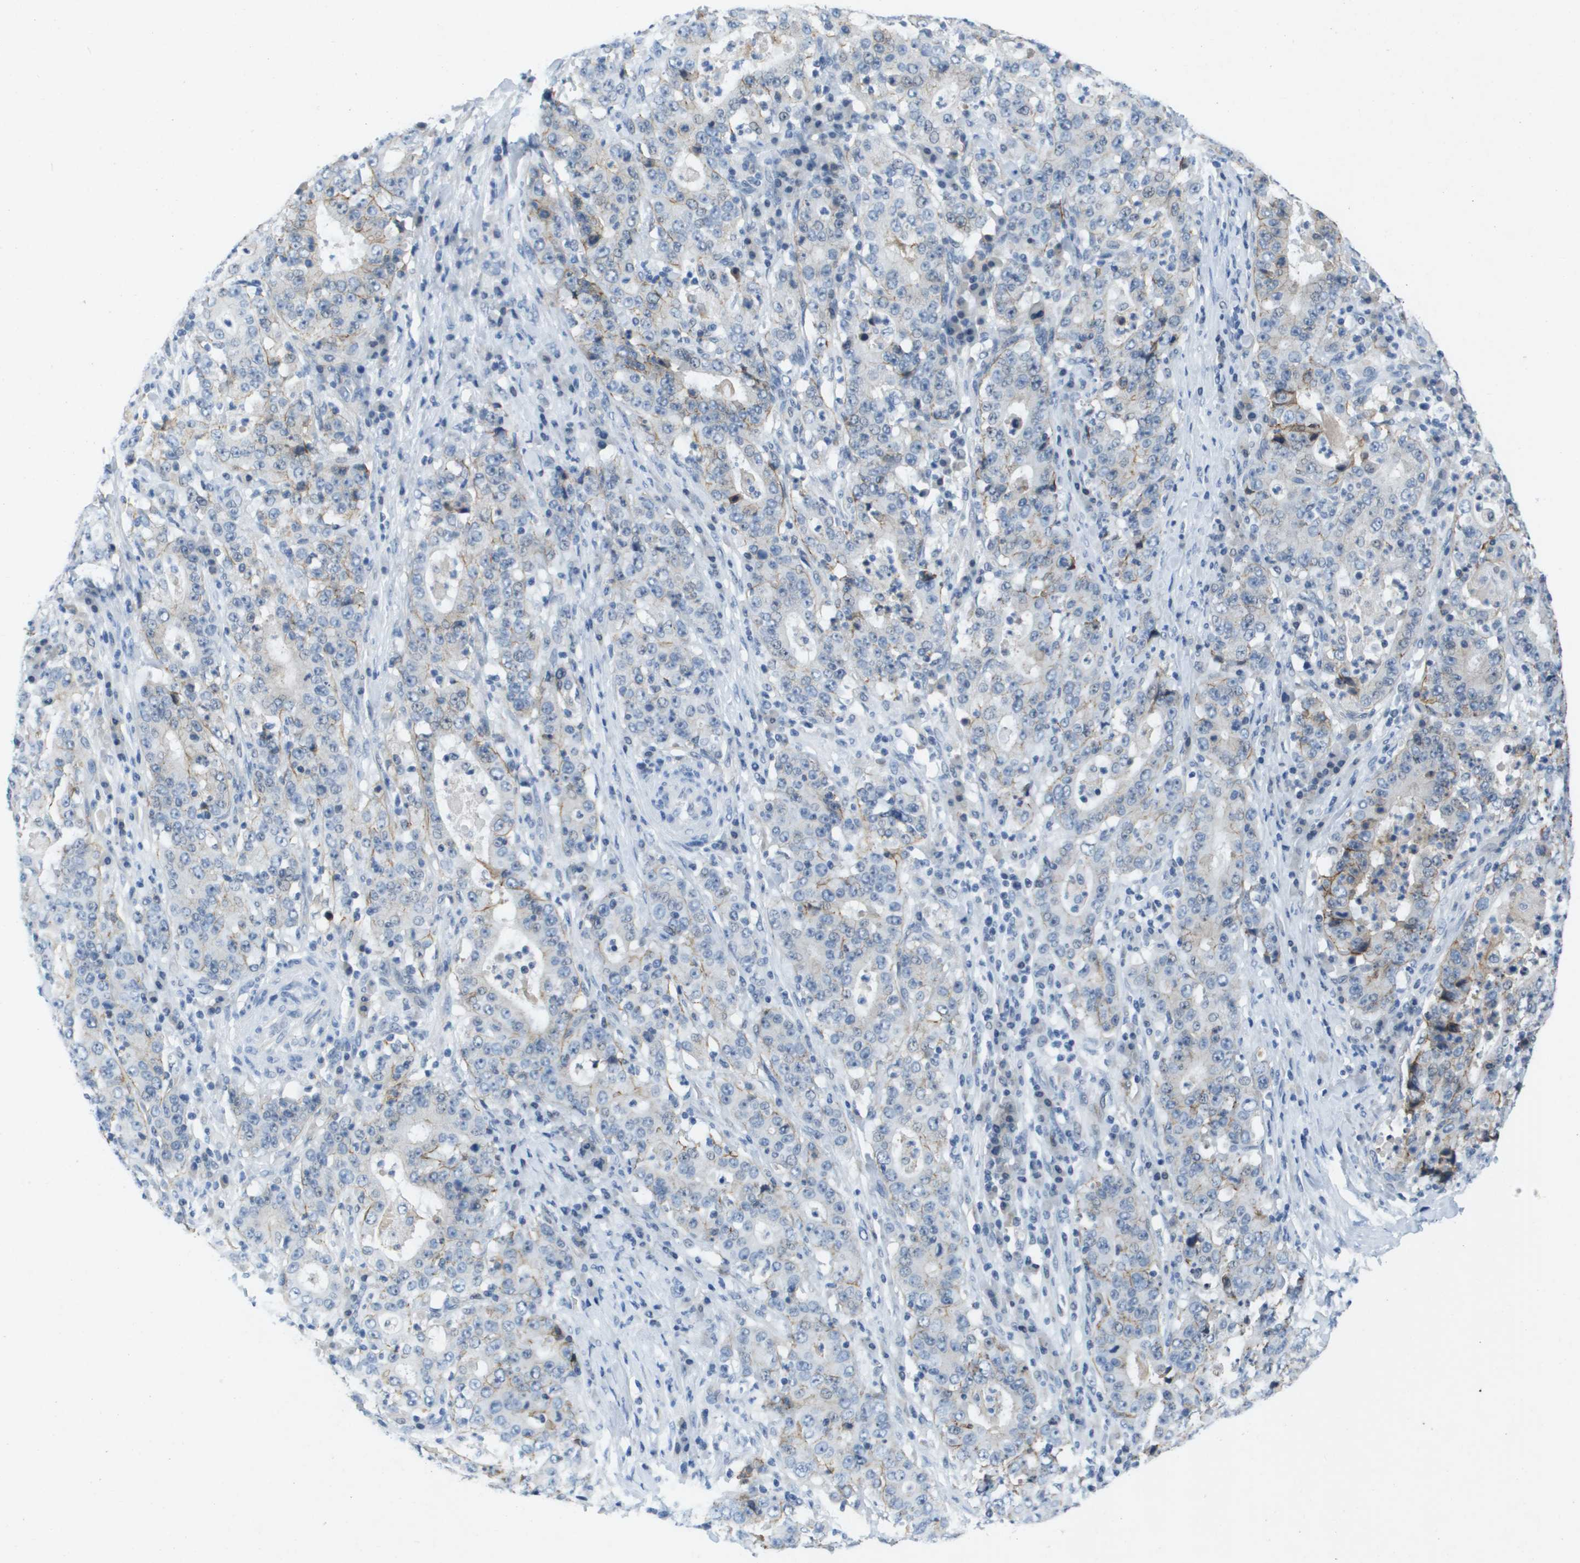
{"staining": {"intensity": "moderate", "quantity": "<25%", "location": "cytoplasmic/membranous"}, "tissue": "stomach cancer", "cell_type": "Tumor cells", "image_type": "cancer", "snomed": [{"axis": "morphology", "description": "Normal tissue, NOS"}, {"axis": "morphology", "description": "Adenocarcinoma, NOS"}, {"axis": "topography", "description": "Stomach, upper"}, {"axis": "topography", "description": "Stomach"}], "caption": "The immunohistochemical stain shows moderate cytoplasmic/membranous positivity in tumor cells of stomach cancer (adenocarcinoma) tissue. The staining was performed using DAB (3,3'-diaminobenzidine), with brown indicating positive protein expression. Nuclei are stained blue with hematoxylin.", "gene": "ITGA6", "patient": {"sex": "male", "age": 59}}